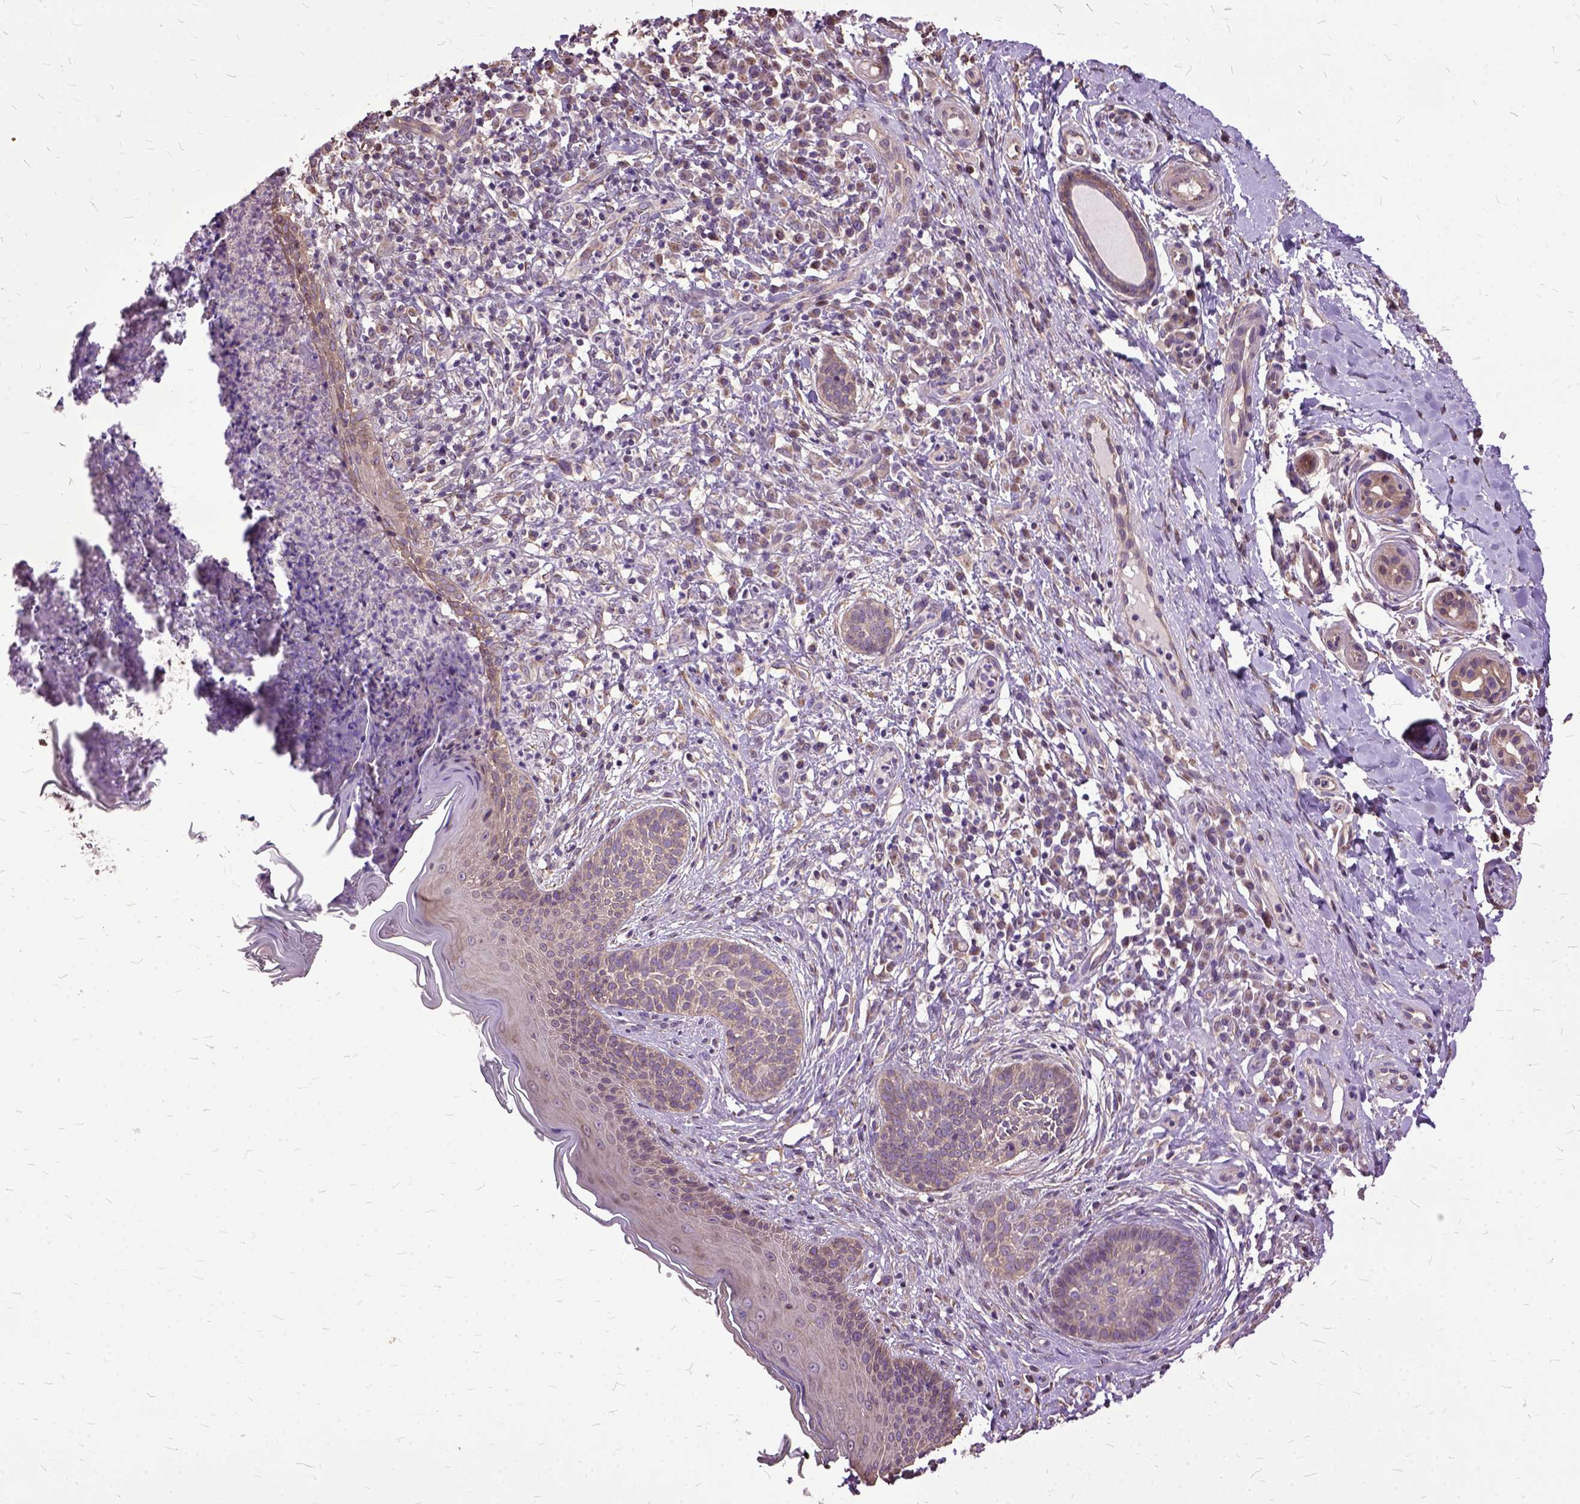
{"staining": {"intensity": "weak", "quantity": ">75%", "location": "cytoplasmic/membranous"}, "tissue": "skin cancer", "cell_type": "Tumor cells", "image_type": "cancer", "snomed": [{"axis": "morphology", "description": "Basal cell carcinoma"}, {"axis": "topography", "description": "Skin"}], "caption": "DAB (3,3'-diaminobenzidine) immunohistochemical staining of skin cancer (basal cell carcinoma) reveals weak cytoplasmic/membranous protein positivity in approximately >75% of tumor cells.", "gene": "AREG", "patient": {"sex": "male", "age": 89}}